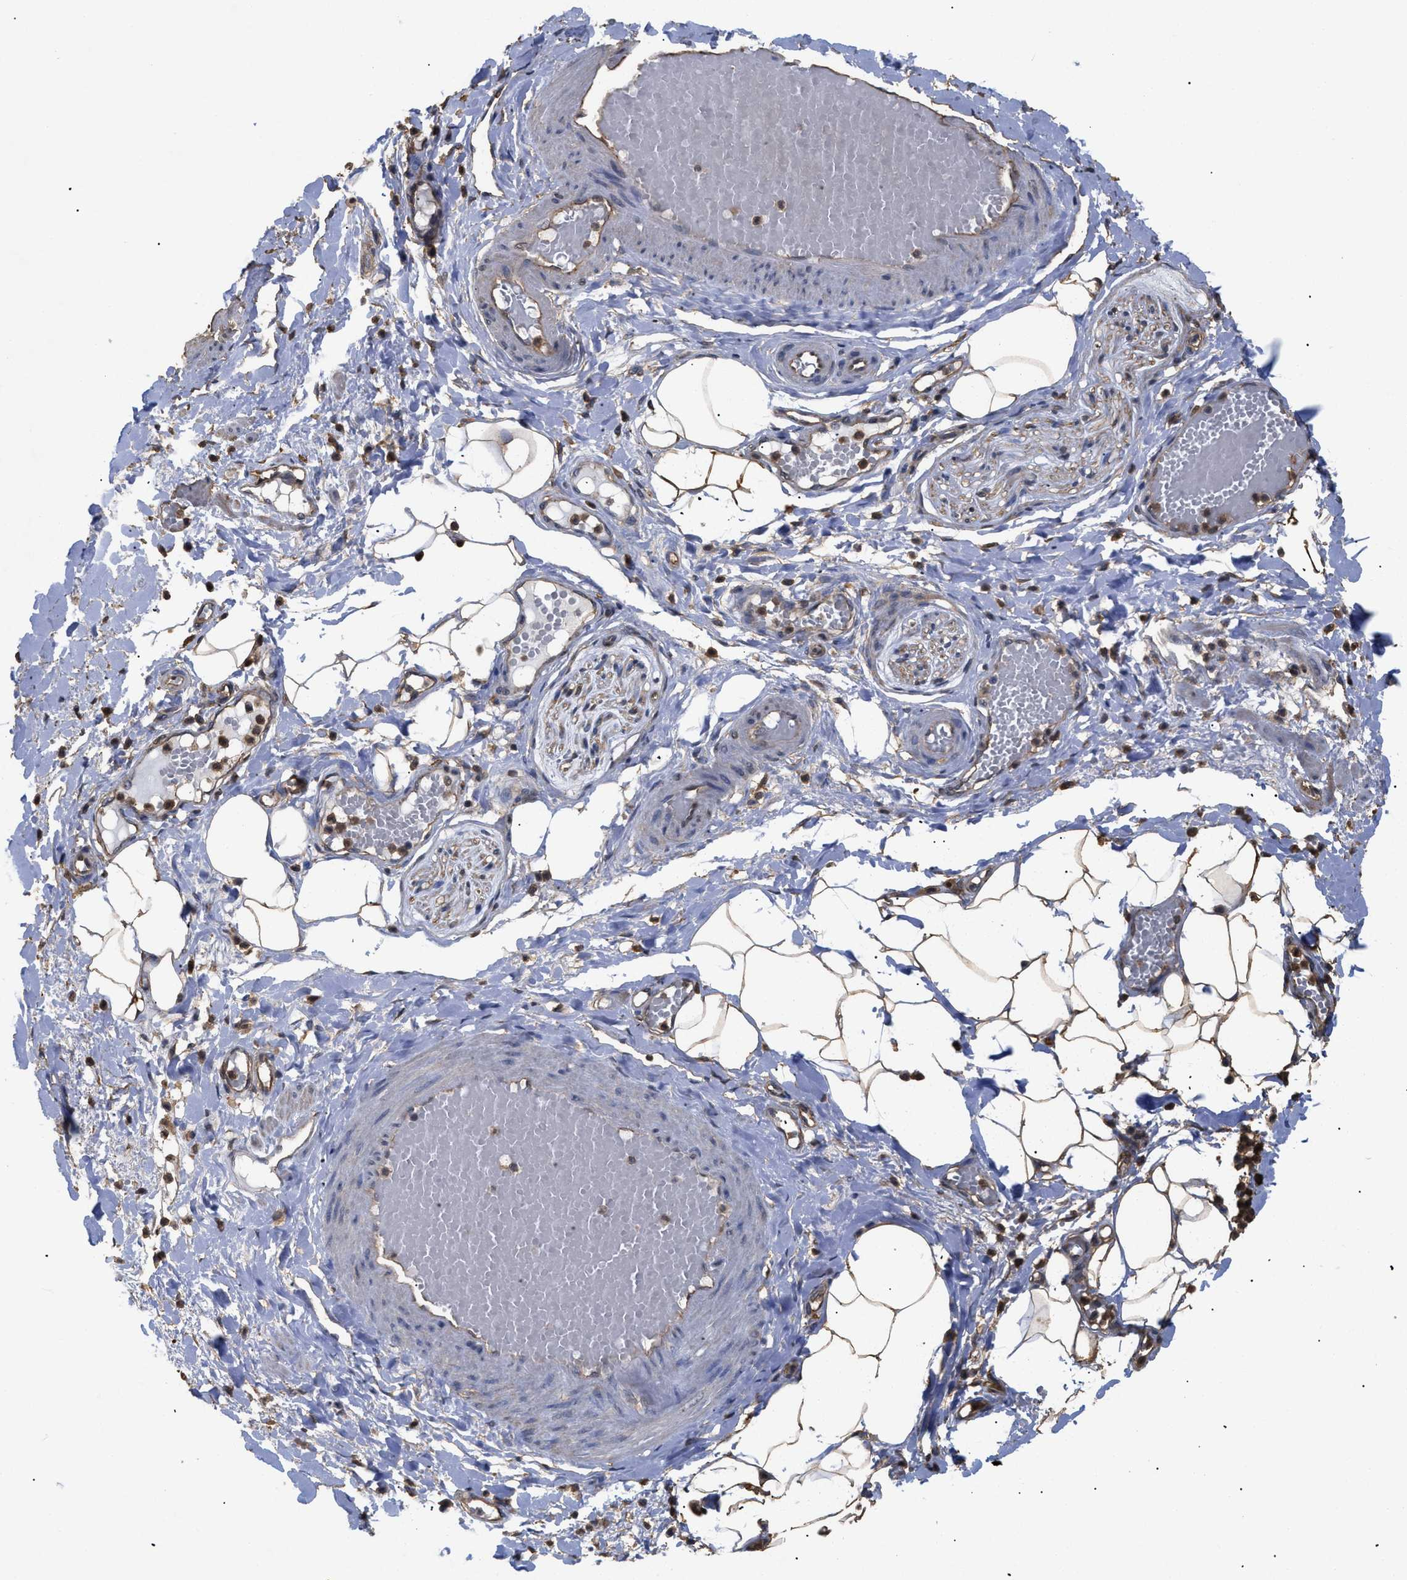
{"staining": {"intensity": "moderate", "quantity": ">75%", "location": "cytoplasmic/membranous"}, "tissue": "adipose tissue", "cell_type": "Adipocytes", "image_type": "normal", "snomed": [{"axis": "morphology", "description": "Normal tissue, NOS"}, {"axis": "topography", "description": "Soft tissue"}, {"axis": "topography", "description": "Vascular tissue"}], "caption": "Approximately >75% of adipocytes in unremarkable adipose tissue reveal moderate cytoplasmic/membranous protein staining as visualized by brown immunohistochemical staining.", "gene": "CALM1", "patient": {"sex": "female", "age": 35}}